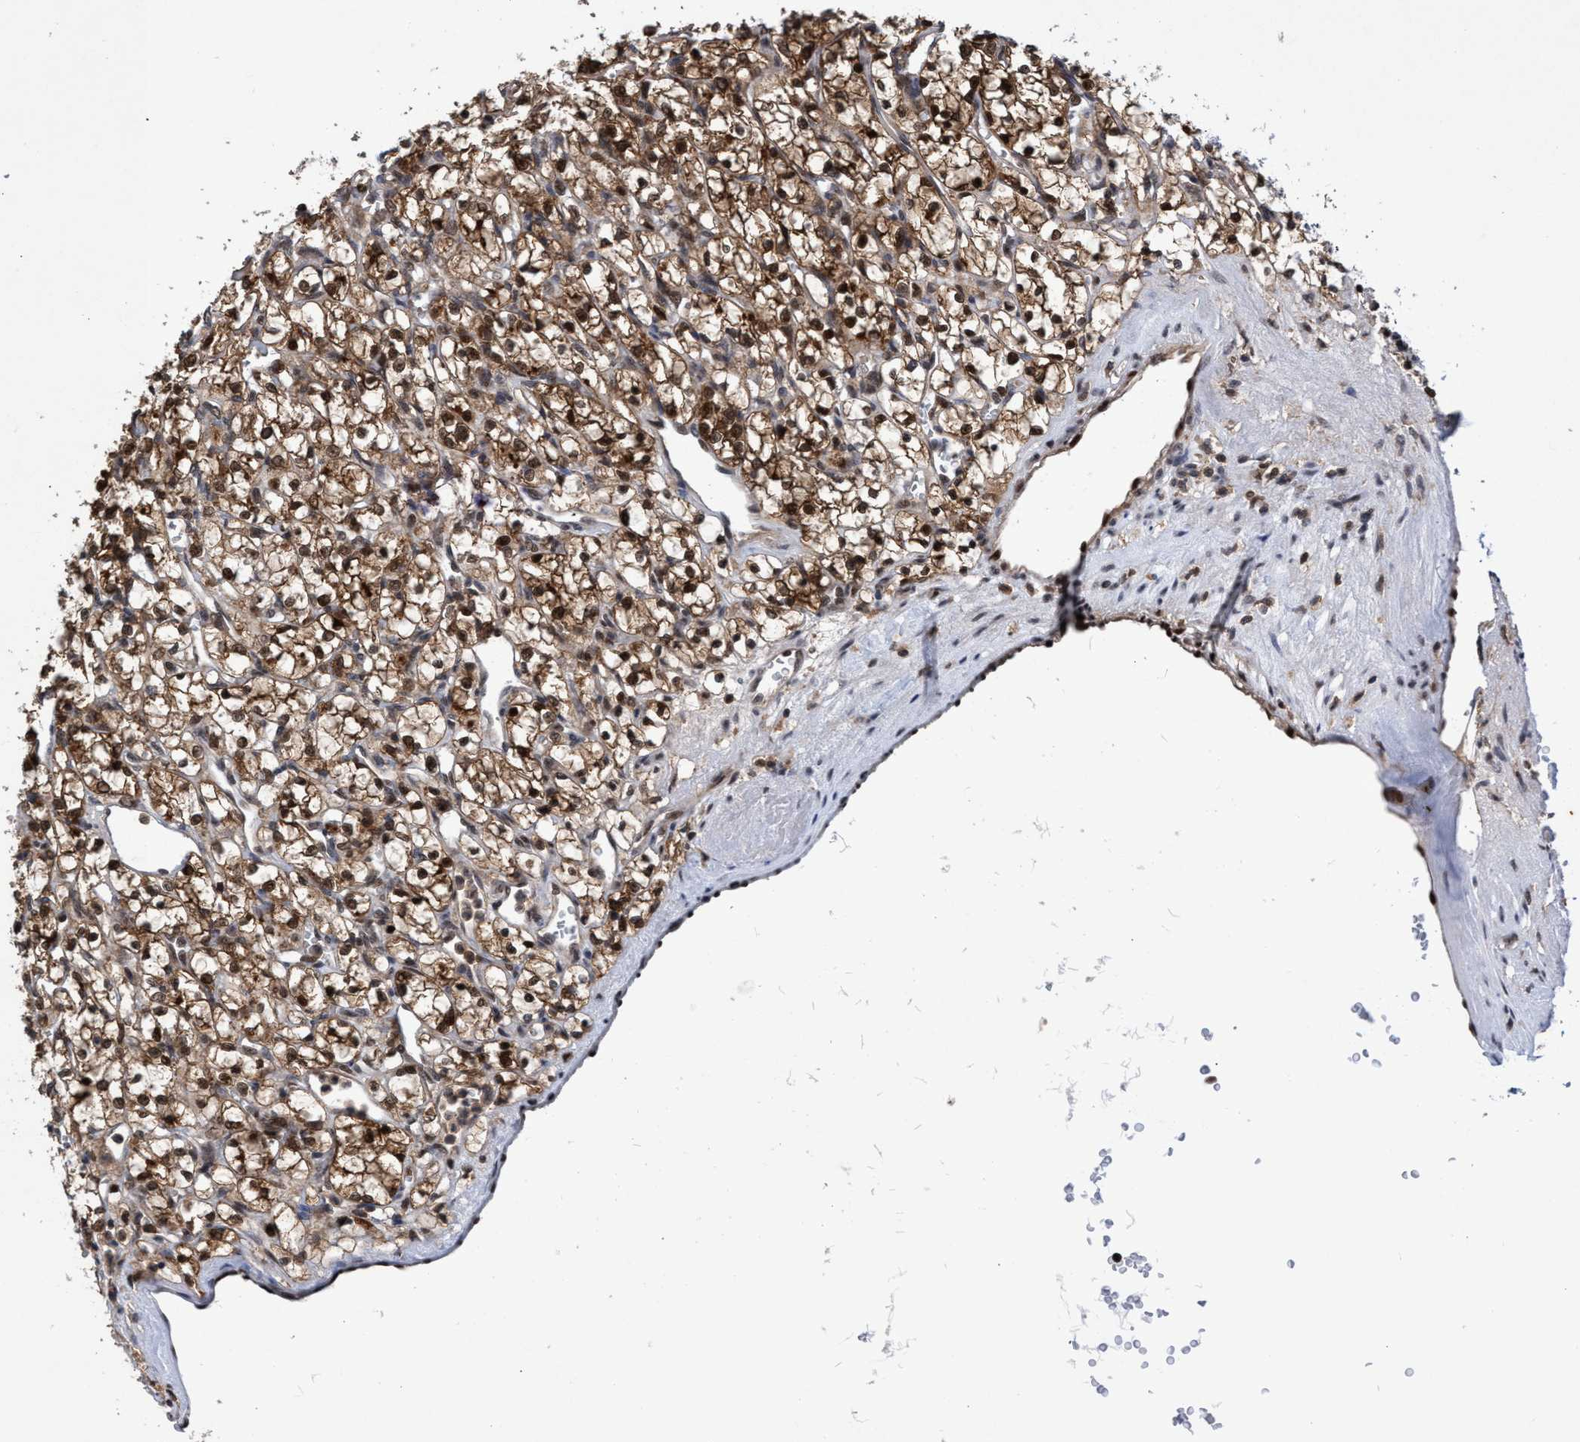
{"staining": {"intensity": "strong", "quantity": ">75%", "location": "cytoplasmic/membranous,nuclear"}, "tissue": "renal cancer", "cell_type": "Tumor cells", "image_type": "cancer", "snomed": [{"axis": "morphology", "description": "Adenocarcinoma, NOS"}, {"axis": "topography", "description": "Kidney"}], "caption": "Renal adenocarcinoma stained with immunohistochemistry displays strong cytoplasmic/membranous and nuclear staining in approximately >75% of tumor cells. (Stains: DAB (3,3'-diaminobenzidine) in brown, nuclei in blue, Microscopy: brightfield microscopy at high magnification).", "gene": "GTF2F1", "patient": {"sex": "female", "age": 69}}